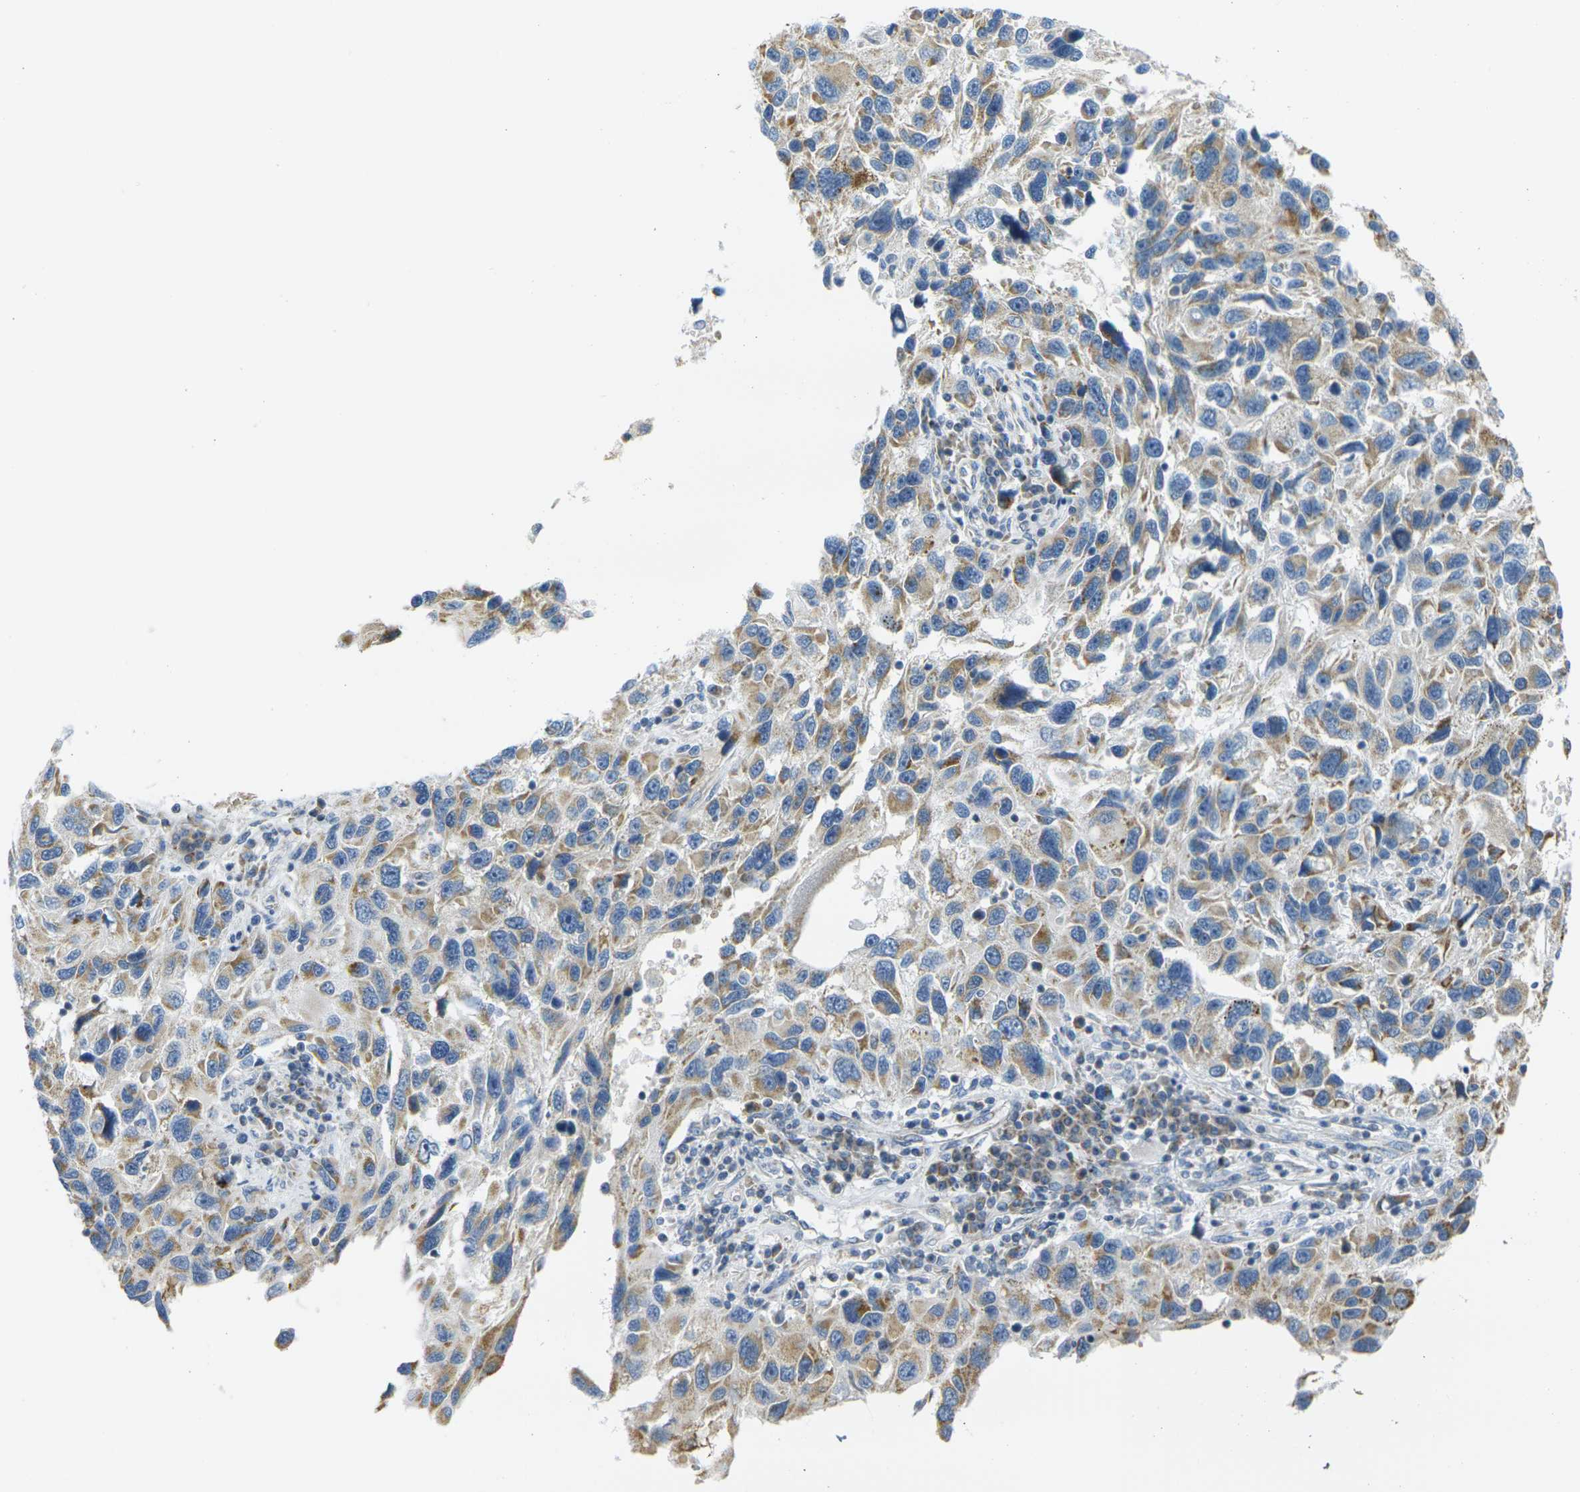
{"staining": {"intensity": "moderate", "quantity": ">75%", "location": "cytoplasmic/membranous"}, "tissue": "melanoma", "cell_type": "Tumor cells", "image_type": "cancer", "snomed": [{"axis": "morphology", "description": "Malignant melanoma, NOS"}, {"axis": "topography", "description": "Skin"}], "caption": "This photomicrograph shows immunohistochemistry (IHC) staining of human malignant melanoma, with medium moderate cytoplasmic/membranous expression in approximately >75% of tumor cells.", "gene": "PARD6B", "patient": {"sex": "male", "age": 53}}